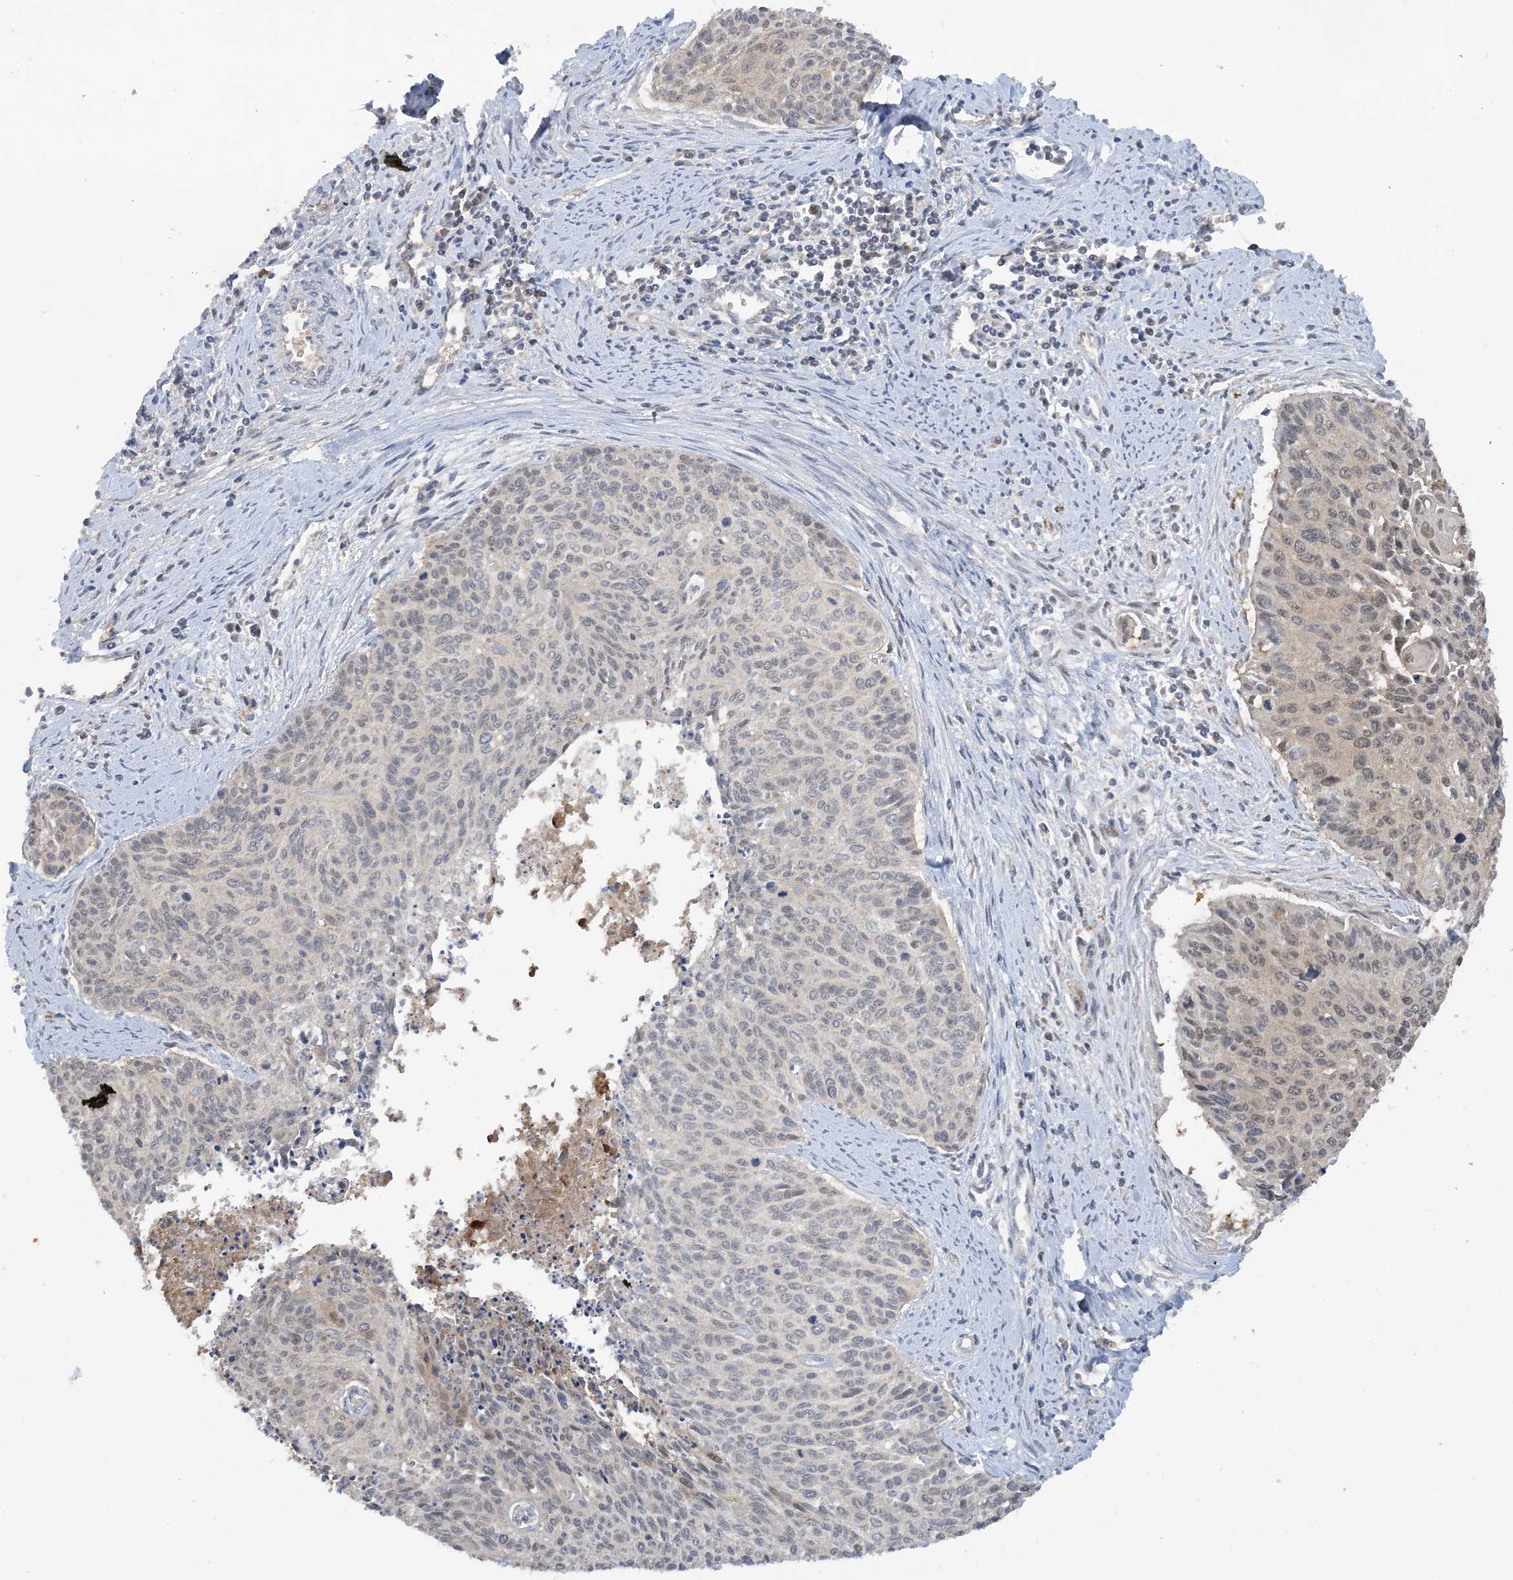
{"staining": {"intensity": "weak", "quantity": "25%-75%", "location": "nuclear"}, "tissue": "cervical cancer", "cell_type": "Tumor cells", "image_type": "cancer", "snomed": [{"axis": "morphology", "description": "Squamous cell carcinoma, NOS"}, {"axis": "topography", "description": "Cervix"}], "caption": "Immunohistochemistry histopathology image of human cervical cancer stained for a protein (brown), which displays low levels of weak nuclear positivity in about 25%-75% of tumor cells.", "gene": "UBE2E1", "patient": {"sex": "female", "age": 55}}